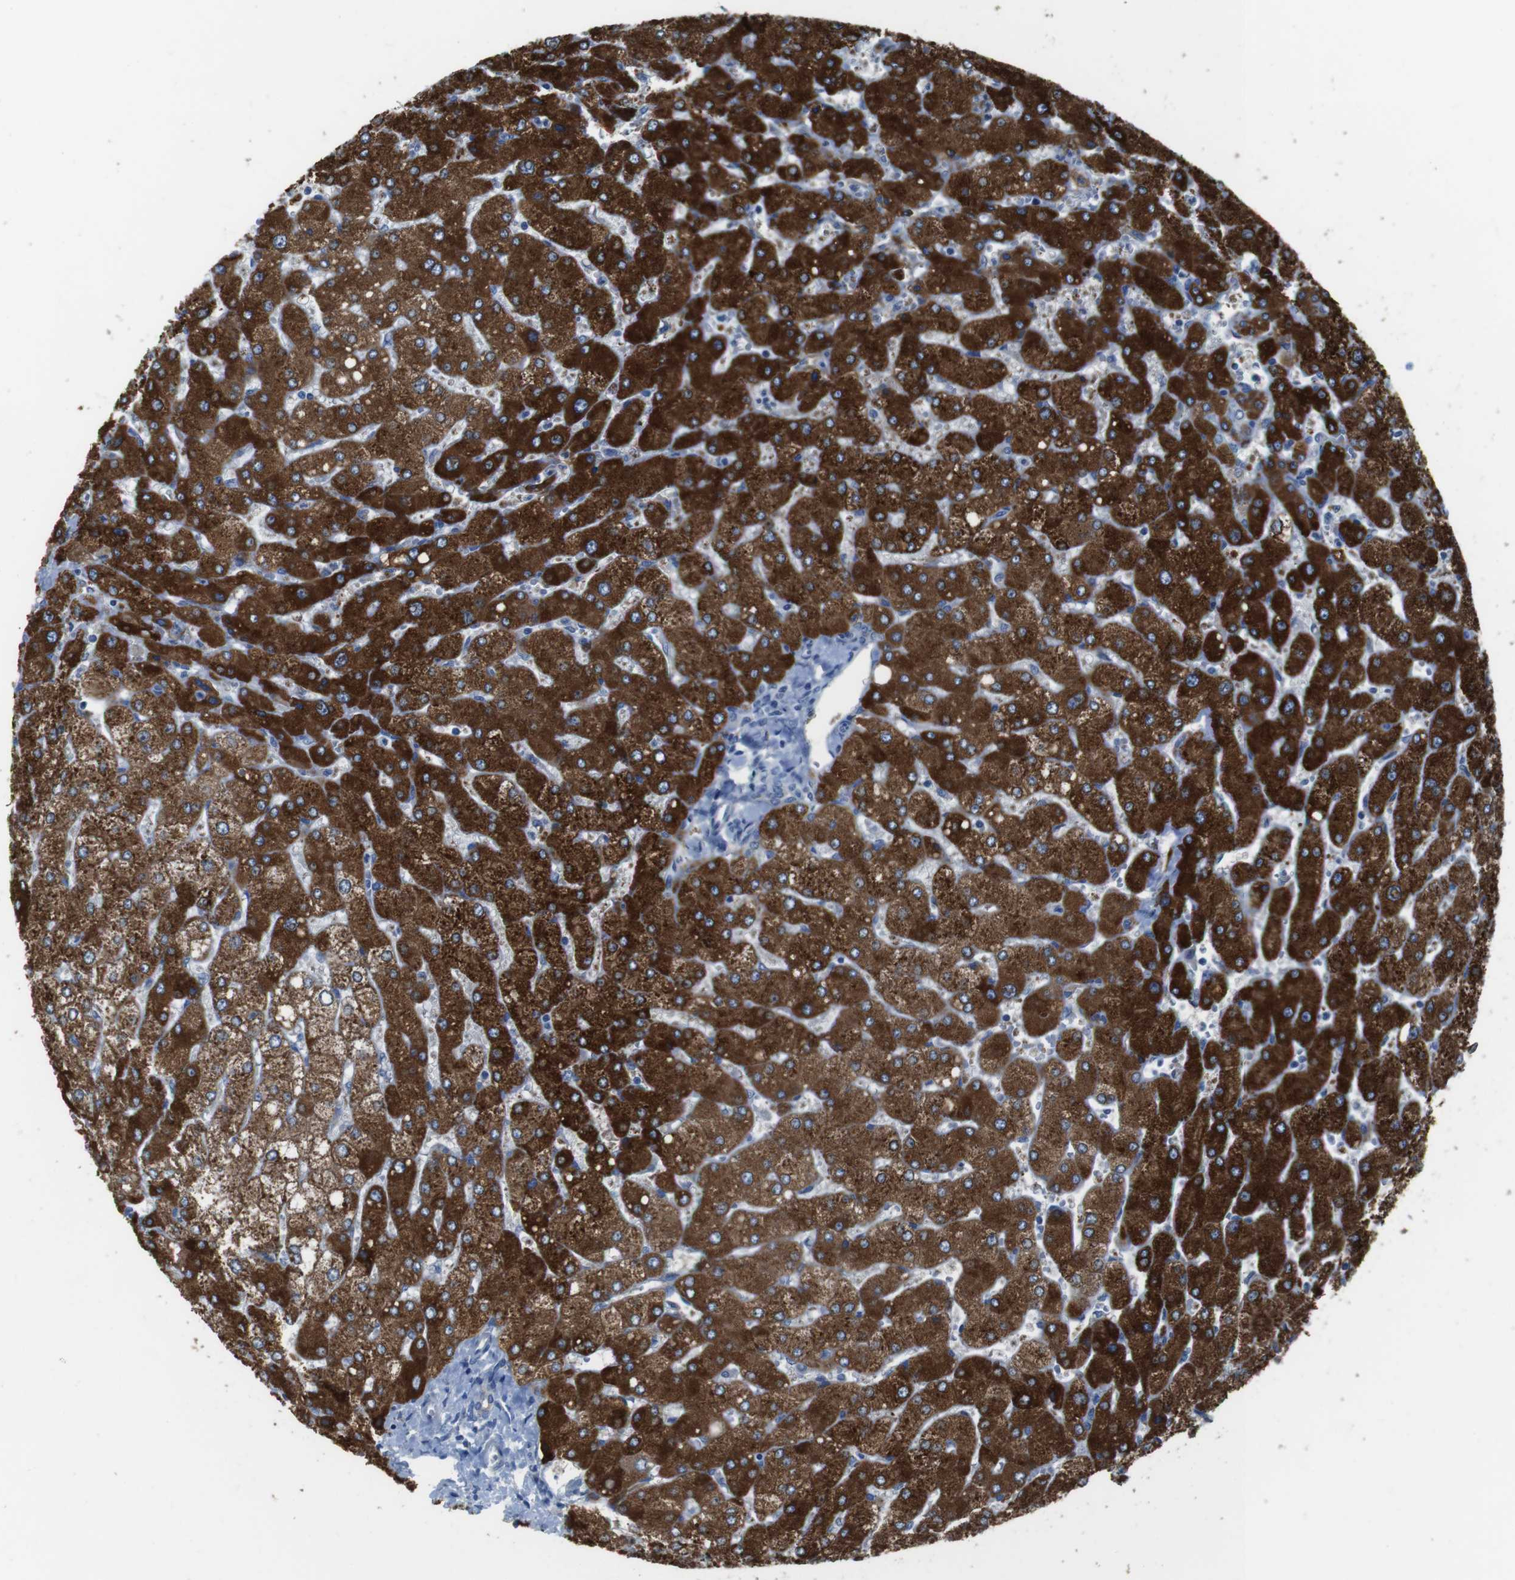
{"staining": {"intensity": "negative", "quantity": "none", "location": "none"}, "tissue": "liver", "cell_type": "Cholangiocytes", "image_type": "normal", "snomed": [{"axis": "morphology", "description": "Normal tissue, NOS"}, {"axis": "topography", "description": "Liver"}], "caption": "The micrograph exhibits no significant positivity in cholangiocytes of liver. Brightfield microscopy of IHC stained with DAB (3,3'-diaminobenzidine) (brown) and hematoxylin (blue), captured at high magnification.", "gene": "CYP2C19", "patient": {"sex": "male", "age": 55}}